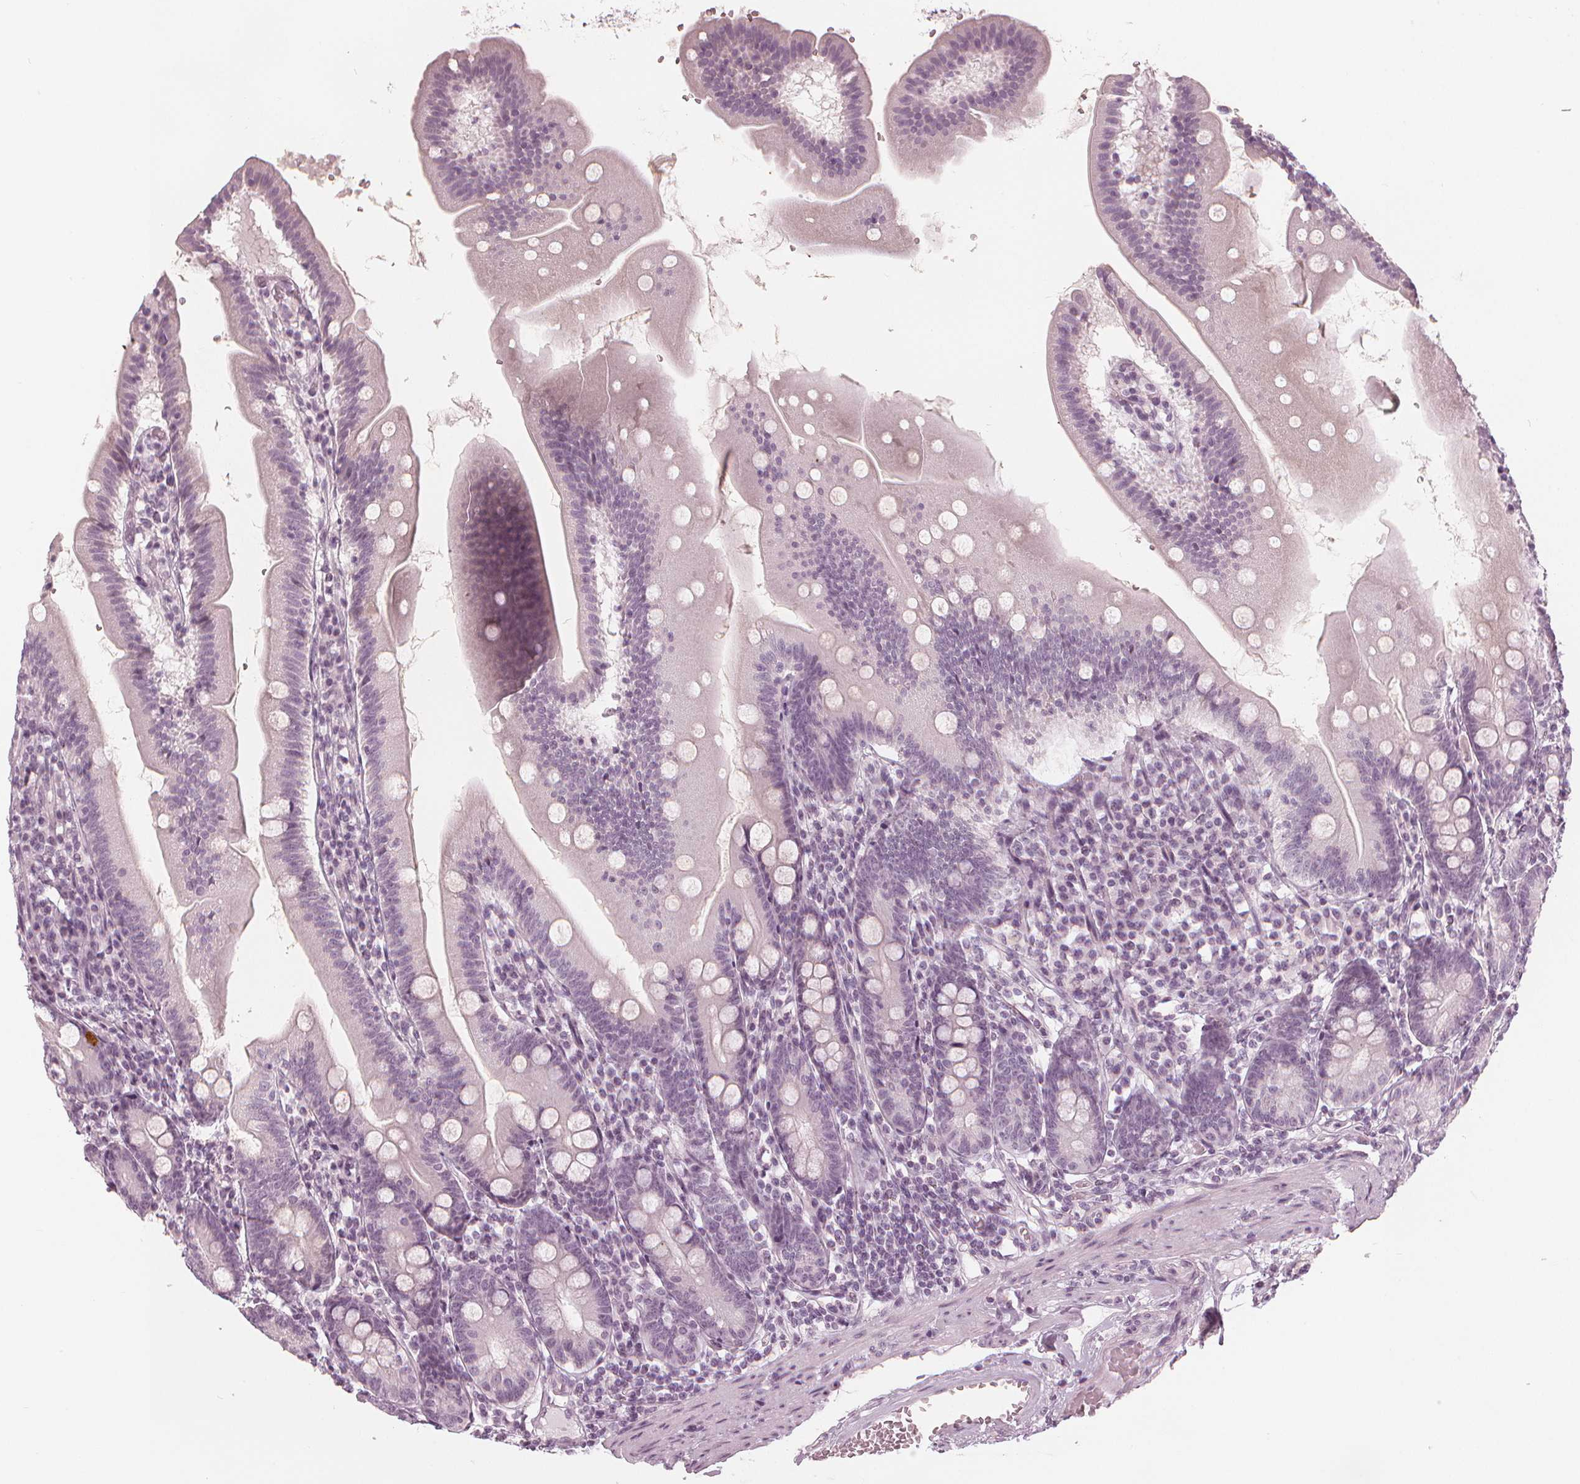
{"staining": {"intensity": "negative", "quantity": "none", "location": "none"}, "tissue": "duodenum", "cell_type": "Glandular cells", "image_type": "normal", "snomed": [{"axis": "morphology", "description": "Normal tissue, NOS"}, {"axis": "topography", "description": "Duodenum"}], "caption": "High magnification brightfield microscopy of benign duodenum stained with DAB (3,3'-diaminobenzidine) (brown) and counterstained with hematoxylin (blue): glandular cells show no significant staining.", "gene": "PAEP", "patient": {"sex": "female", "age": 67}}